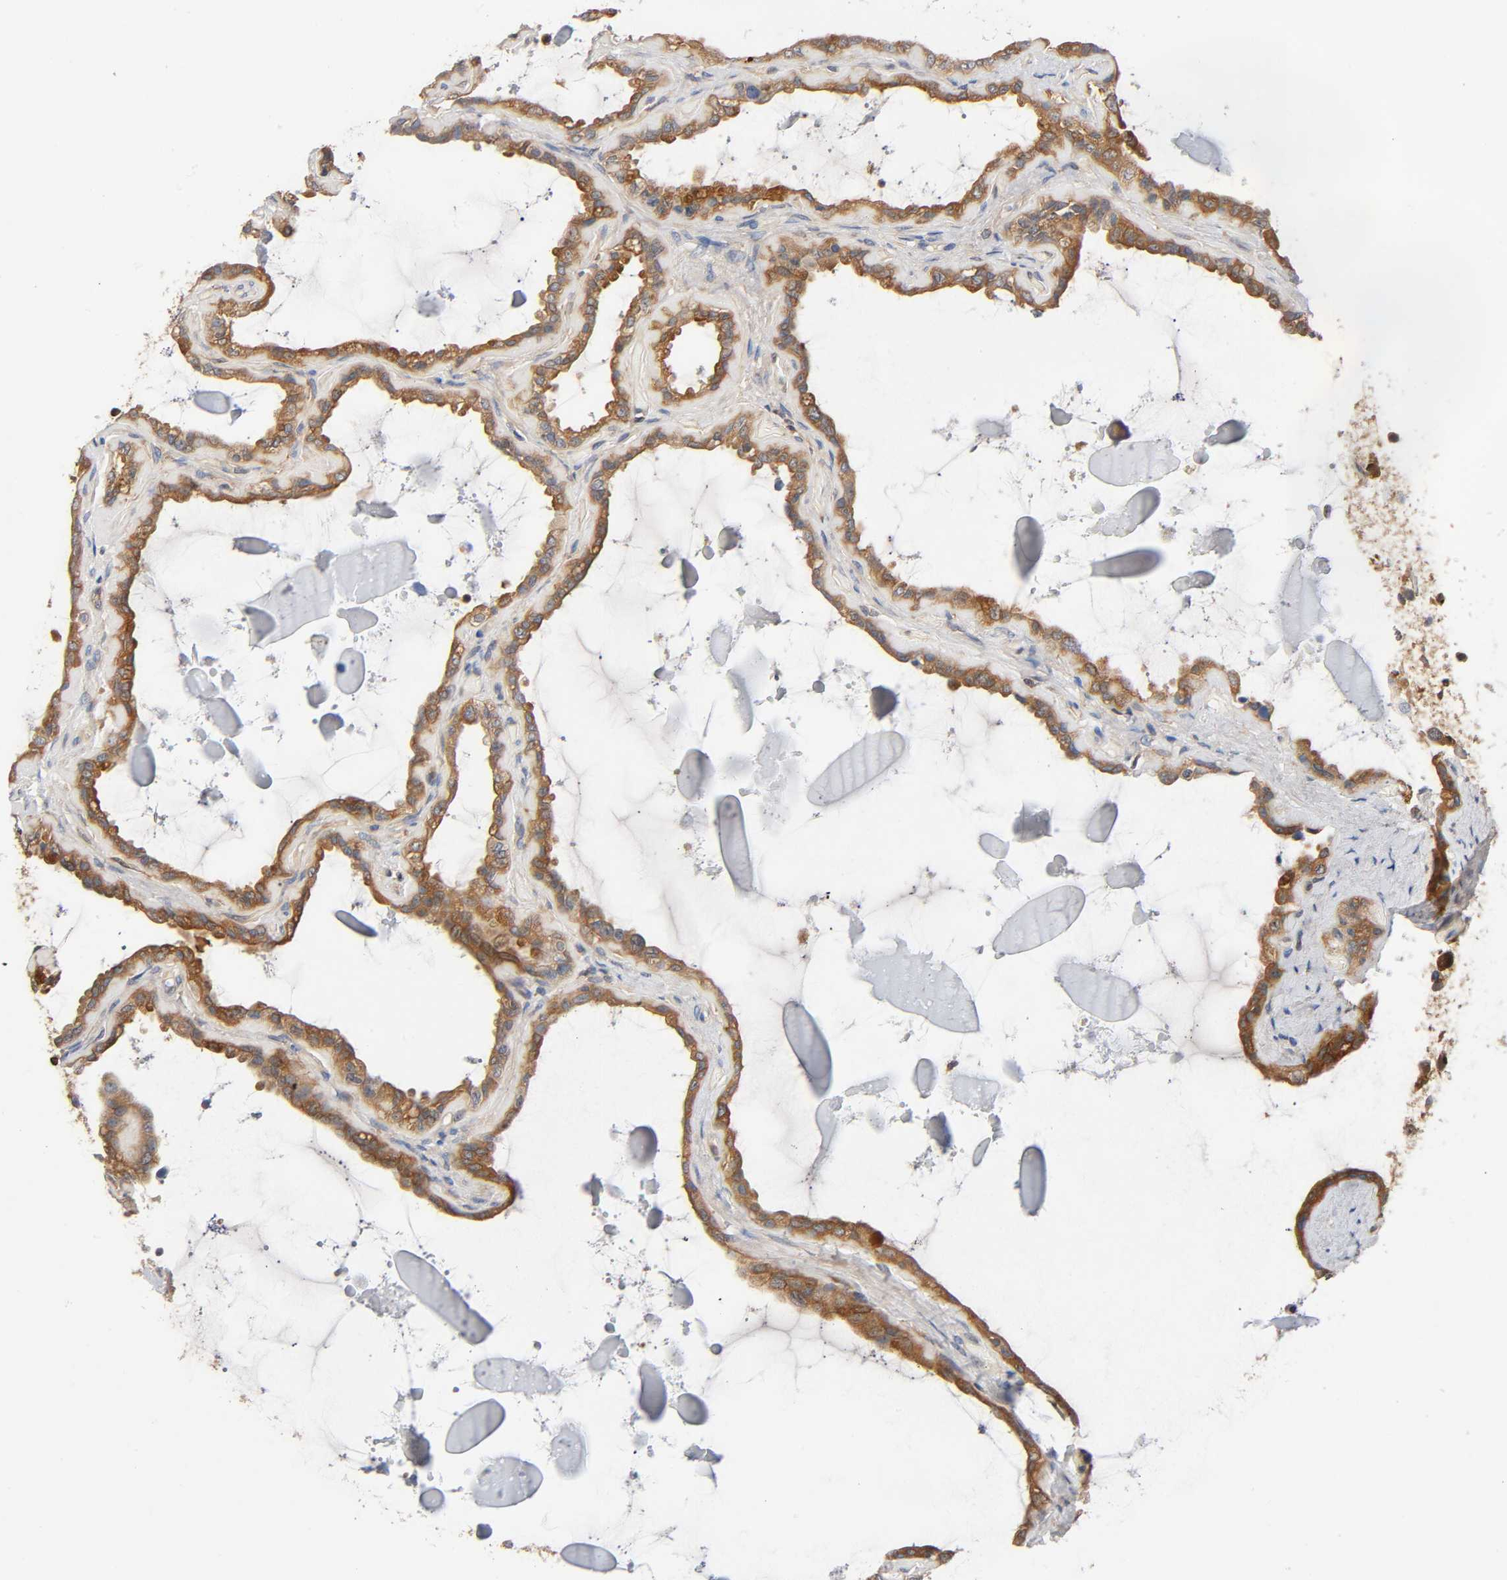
{"staining": {"intensity": "moderate", "quantity": "25%-75%", "location": "cytoplasmic/membranous"}, "tissue": "seminal vesicle", "cell_type": "Glandular cells", "image_type": "normal", "snomed": [{"axis": "morphology", "description": "Normal tissue, NOS"}, {"axis": "morphology", "description": "Inflammation, NOS"}, {"axis": "topography", "description": "Urinary bladder"}, {"axis": "topography", "description": "Prostate"}, {"axis": "topography", "description": "Seminal veicle"}], "caption": "Protein expression analysis of benign human seminal vesicle reveals moderate cytoplasmic/membranous staining in about 25%-75% of glandular cells.", "gene": "PRKAB1", "patient": {"sex": "male", "age": 82}}